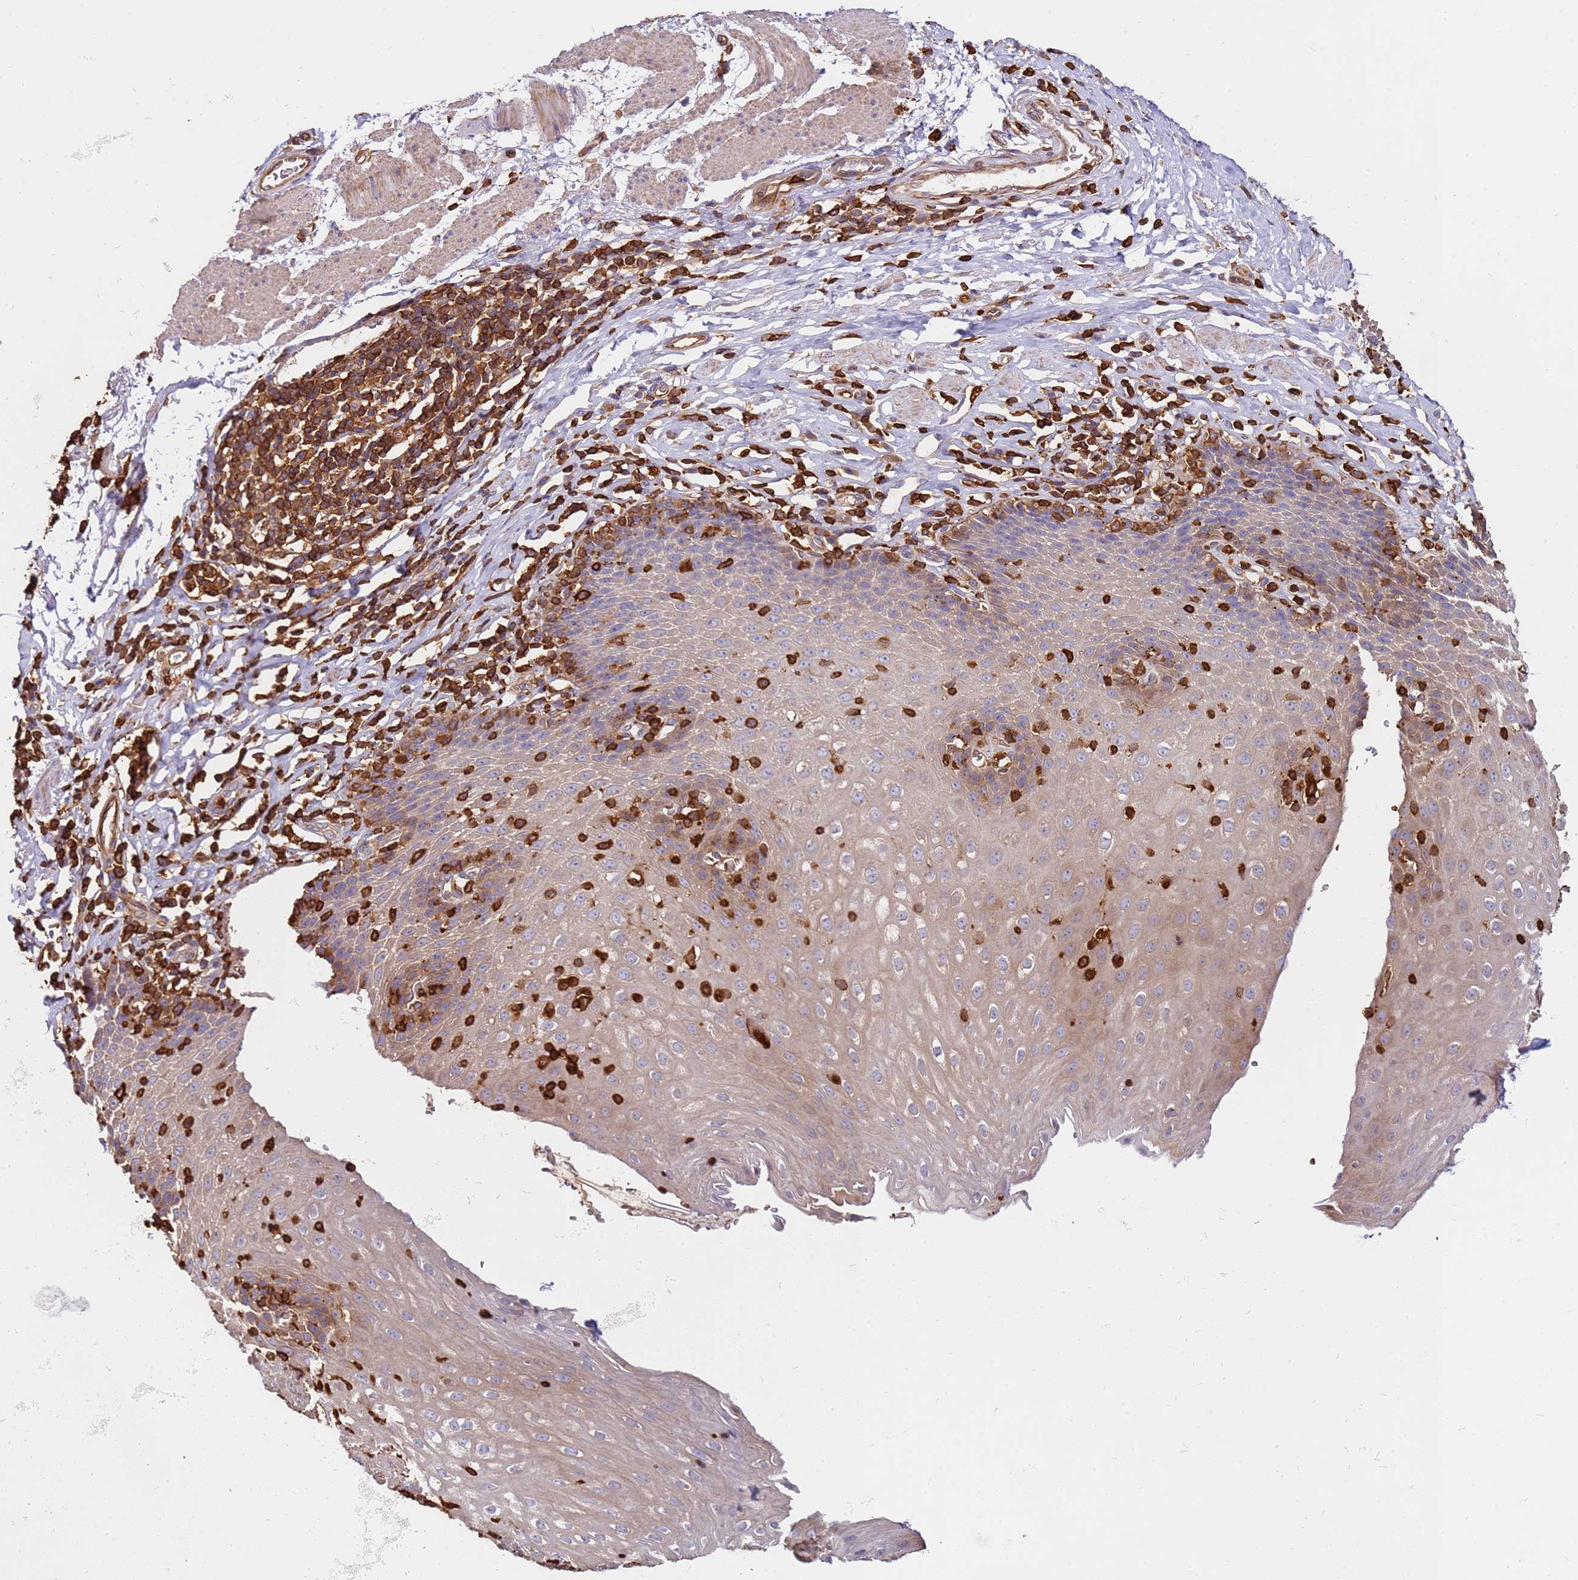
{"staining": {"intensity": "moderate", "quantity": "<25%", "location": "cytoplasmic/membranous"}, "tissue": "esophagus", "cell_type": "Squamous epithelial cells", "image_type": "normal", "snomed": [{"axis": "morphology", "description": "Normal tissue, NOS"}, {"axis": "topography", "description": "Esophagus"}], "caption": "Human esophagus stained with a protein marker exhibits moderate staining in squamous epithelial cells.", "gene": "OR6P1", "patient": {"sex": "female", "age": 61}}